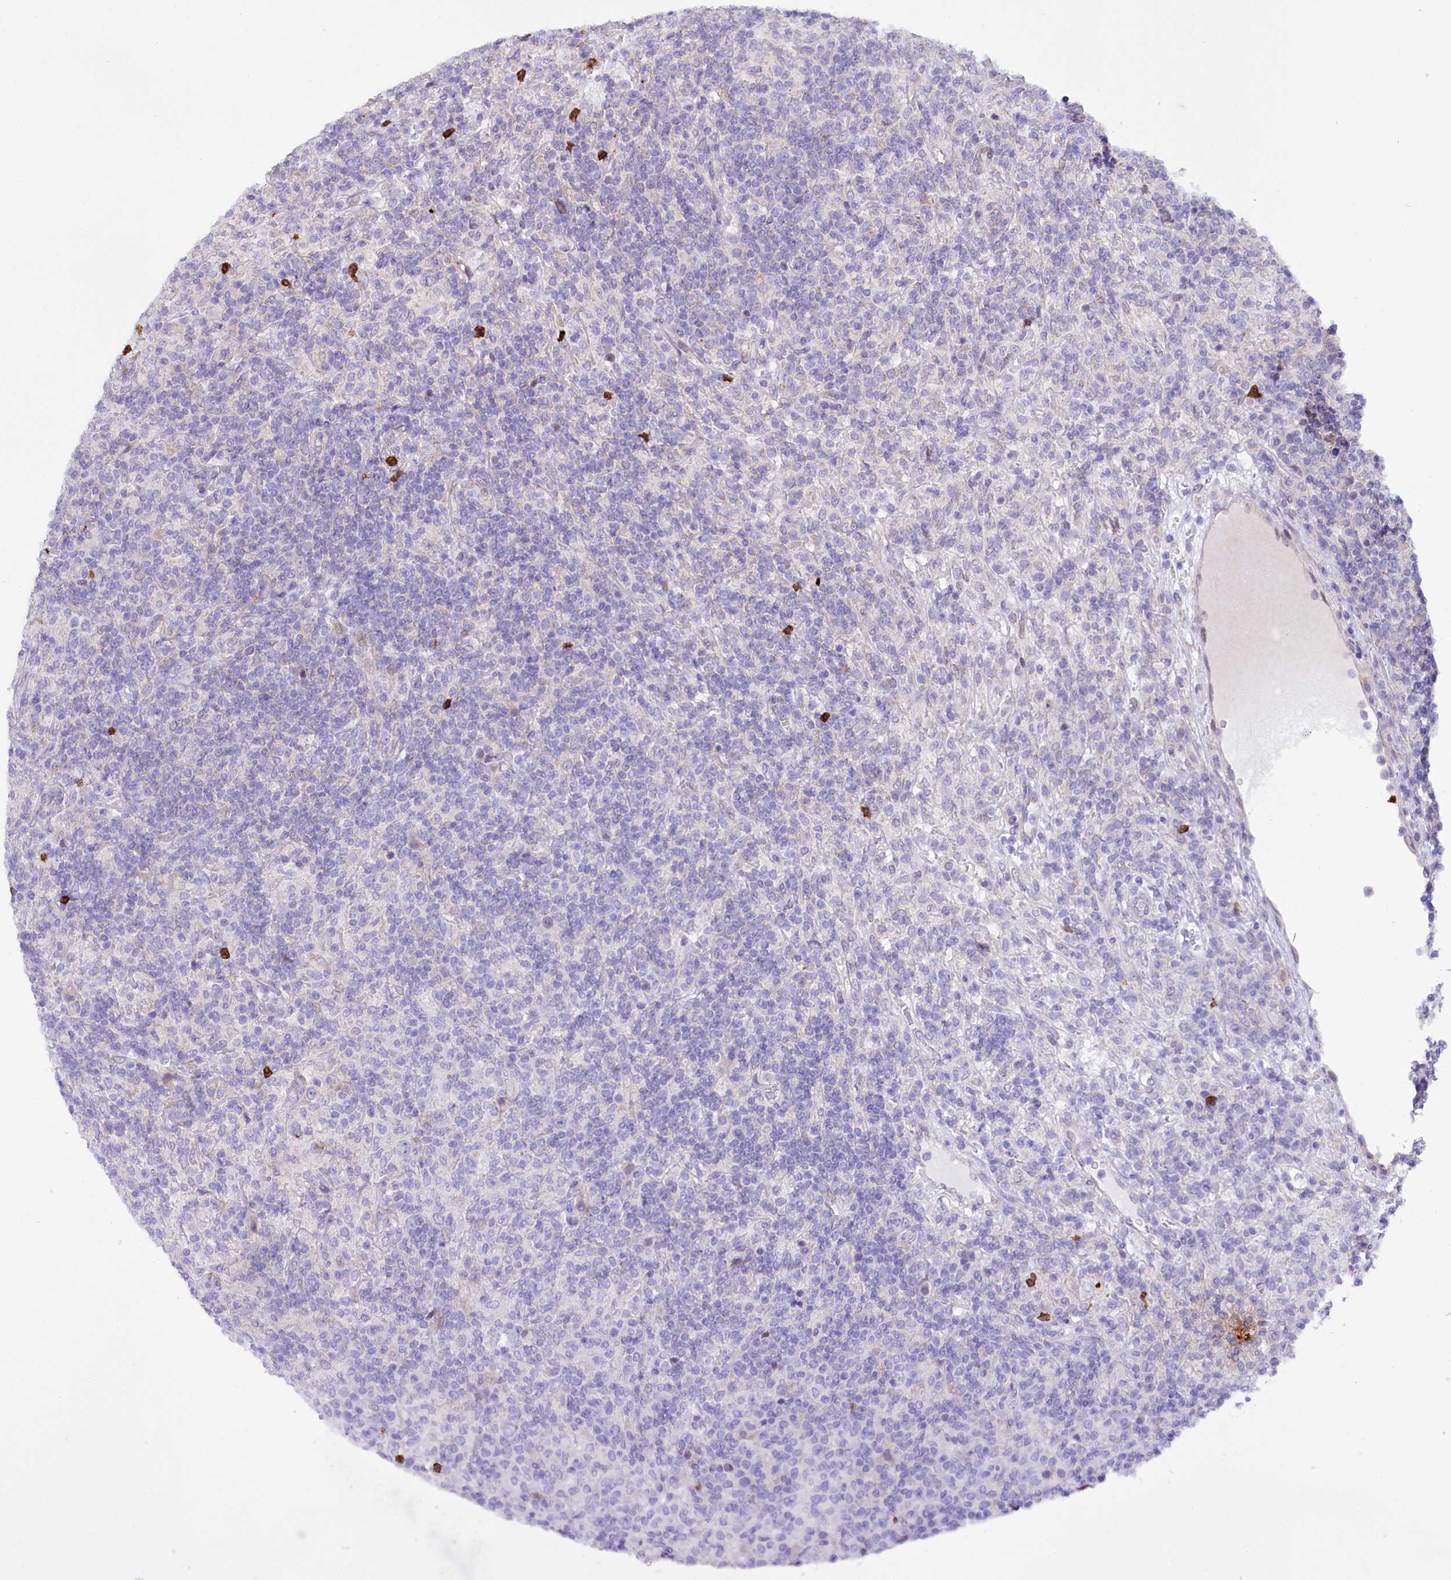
{"staining": {"intensity": "negative", "quantity": "none", "location": "none"}, "tissue": "lymphoma", "cell_type": "Tumor cells", "image_type": "cancer", "snomed": [{"axis": "morphology", "description": "Hodgkin's disease, NOS"}, {"axis": "topography", "description": "Lymph node"}], "caption": "This is a histopathology image of IHC staining of Hodgkin's disease, which shows no staining in tumor cells. (Stains: DAB IHC with hematoxylin counter stain, Microscopy: brightfield microscopy at high magnification).", "gene": "ZNF226", "patient": {"sex": "male", "age": 70}}